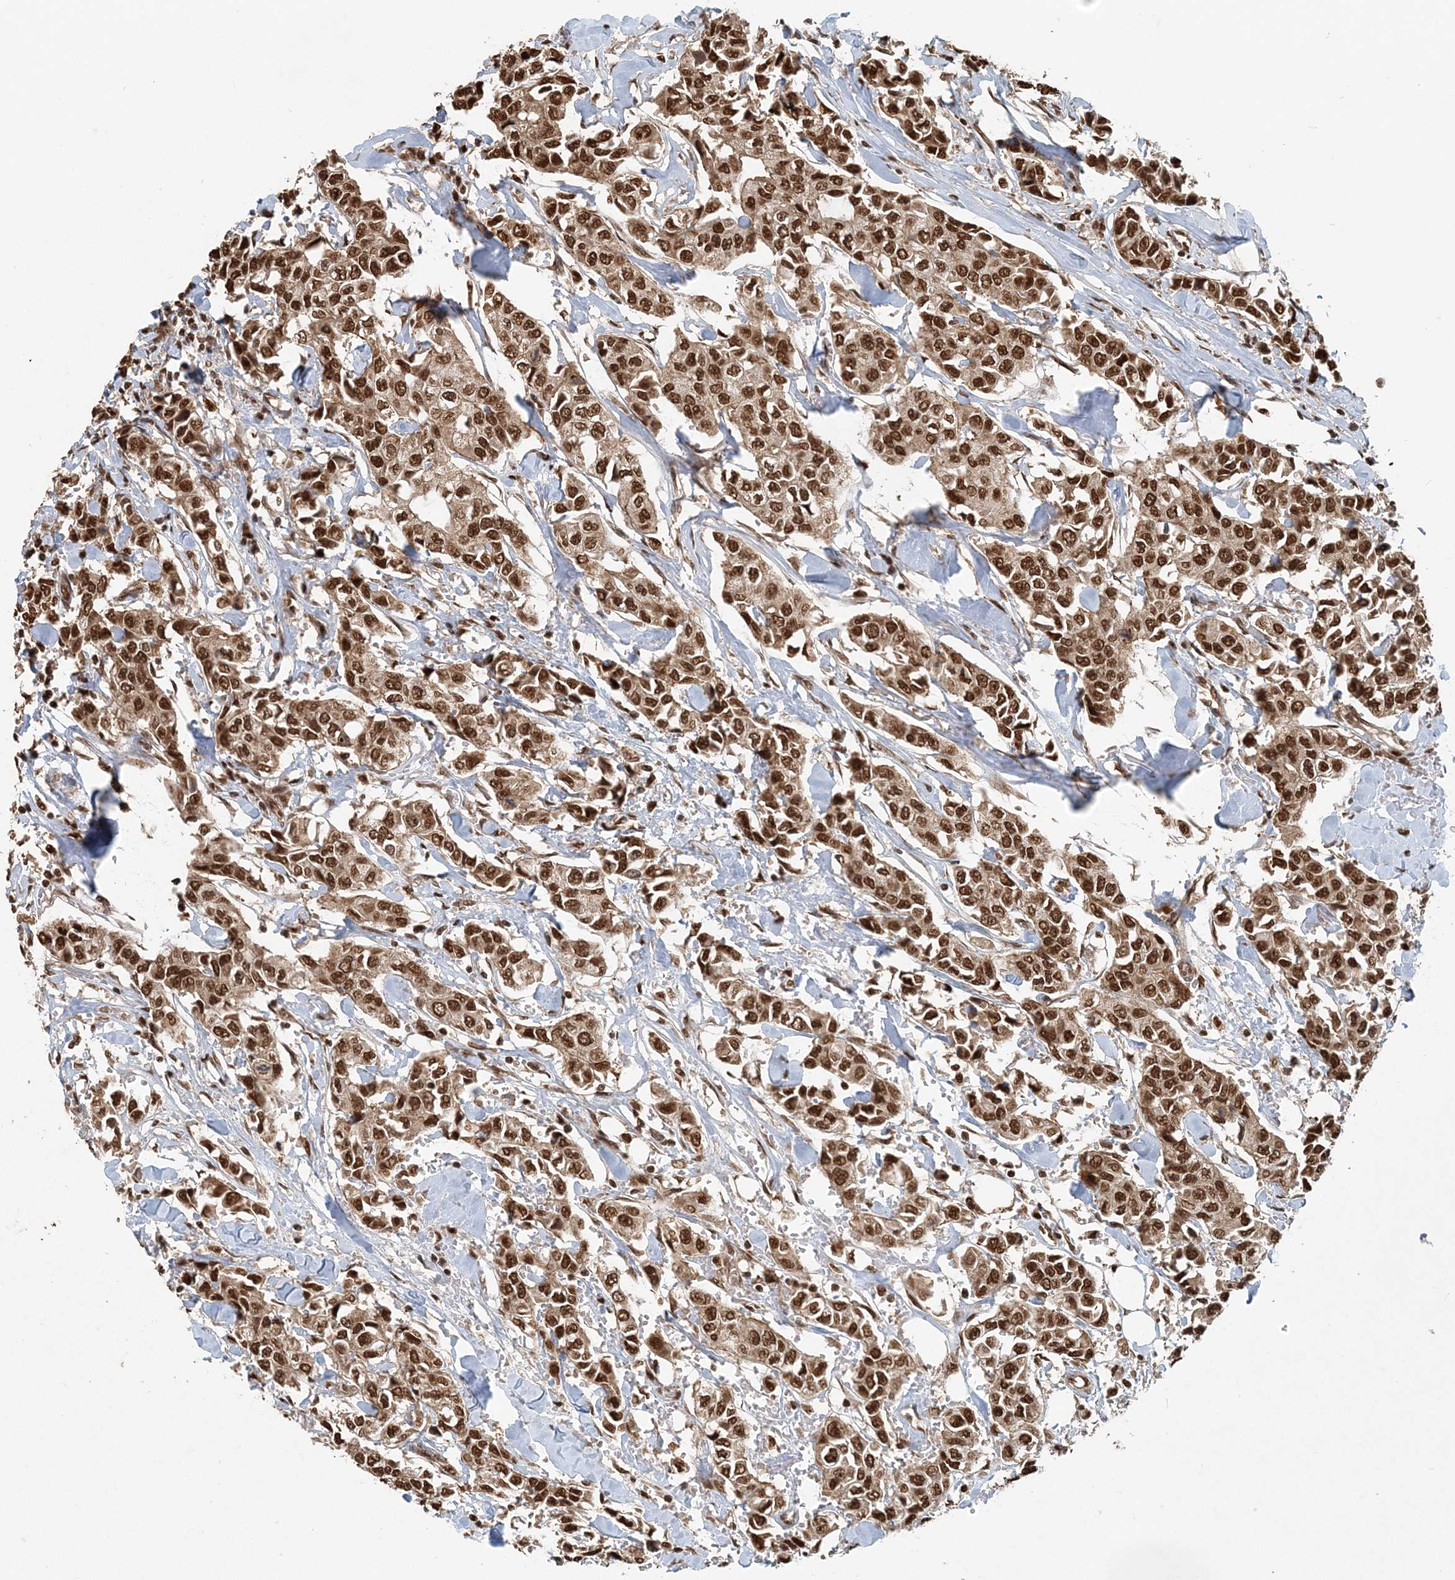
{"staining": {"intensity": "moderate", "quantity": ">75%", "location": "cytoplasmic/membranous,nuclear"}, "tissue": "breast cancer", "cell_type": "Tumor cells", "image_type": "cancer", "snomed": [{"axis": "morphology", "description": "Duct carcinoma"}, {"axis": "topography", "description": "Breast"}], "caption": "IHC histopathology image of neoplastic tissue: breast cancer (intraductal carcinoma) stained using IHC displays medium levels of moderate protein expression localized specifically in the cytoplasmic/membranous and nuclear of tumor cells, appearing as a cytoplasmic/membranous and nuclear brown color.", "gene": "ARHGAP35", "patient": {"sex": "female", "age": 80}}